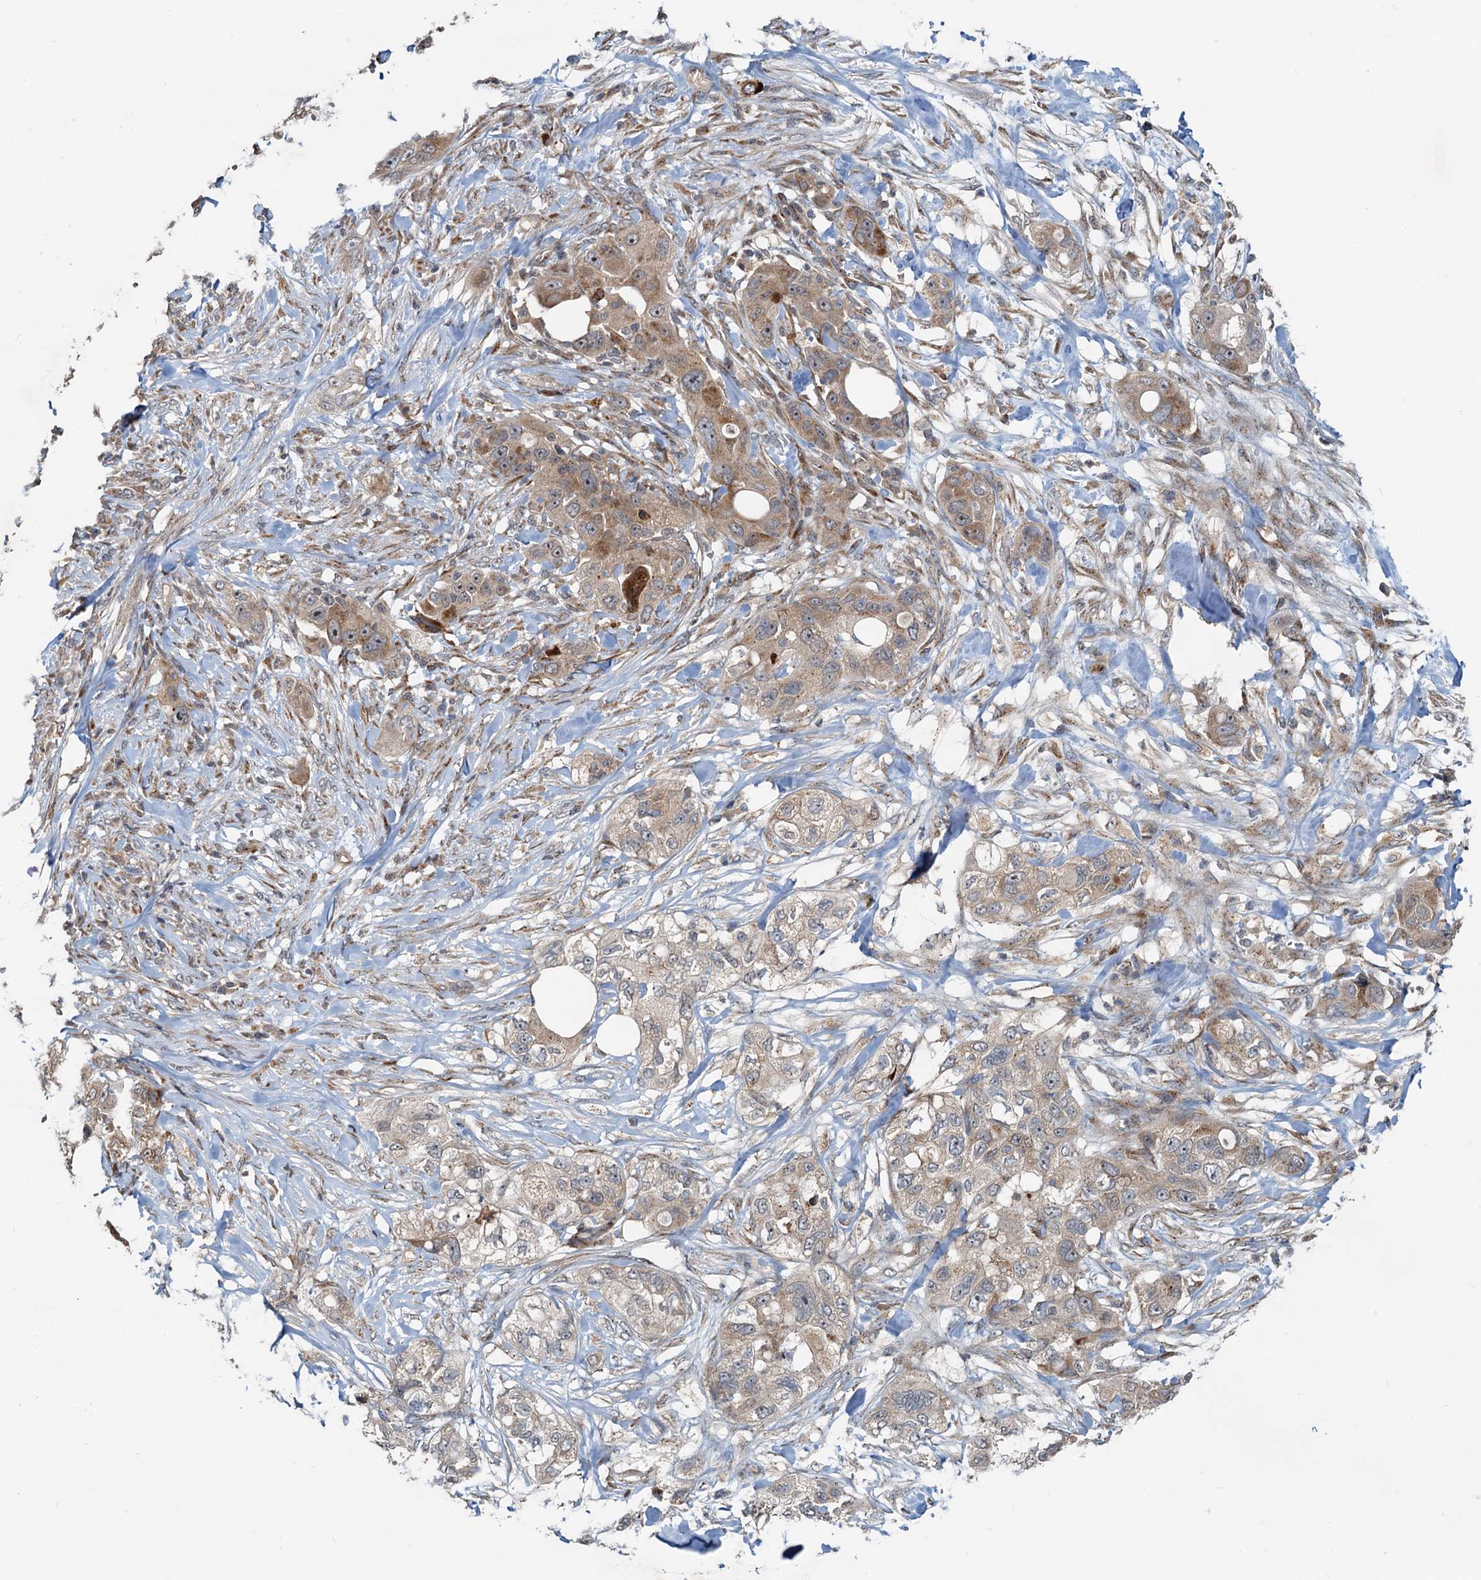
{"staining": {"intensity": "moderate", "quantity": "25%-75%", "location": "cytoplasmic/membranous"}, "tissue": "pancreatic cancer", "cell_type": "Tumor cells", "image_type": "cancer", "snomed": [{"axis": "morphology", "description": "Adenocarcinoma, NOS"}, {"axis": "topography", "description": "Pancreas"}], "caption": "Immunohistochemistry (IHC) histopathology image of human adenocarcinoma (pancreatic) stained for a protein (brown), which displays medium levels of moderate cytoplasmic/membranous expression in approximately 25%-75% of tumor cells.", "gene": "CEP68", "patient": {"sex": "female", "age": 78}}